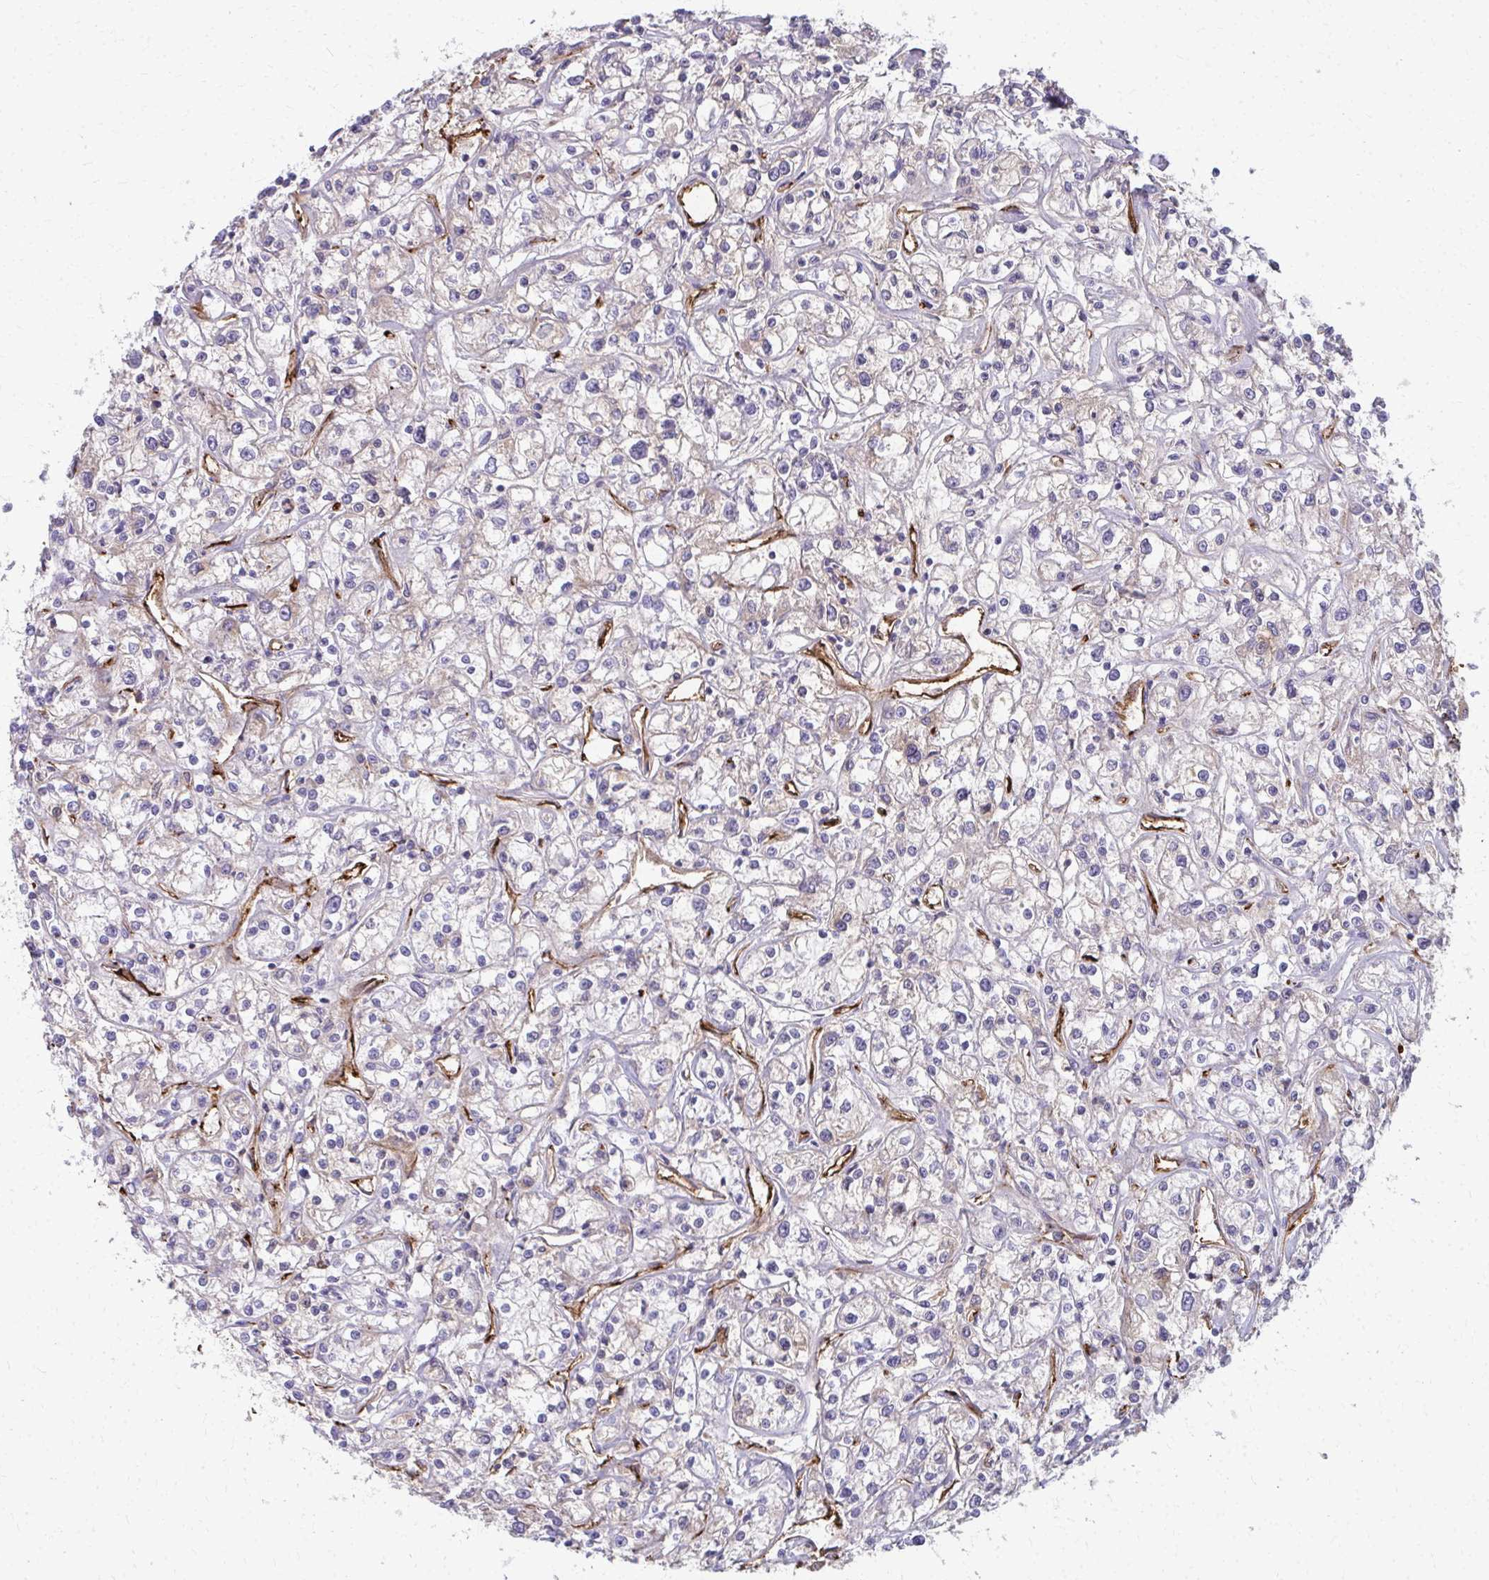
{"staining": {"intensity": "weak", "quantity": "<25%", "location": "cytoplasmic/membranous"}, "tissue": "renal cancer", "cell_type": "Tumor cells", "image_type": "cancer", "snomed": [{"axis": "morphology", "description": "Adenocarcinoma, NOS"}, {"axis": "topography", "description": "Kidney"}], "caption": "A high-resolution image shows immunohistochemistry staining of renal cancer (adenocarcinoma), which exhibits no significant staining in tumor cells.", "gene": "ADIPOQ", "patient": {"sex": "female", "age": 59}}